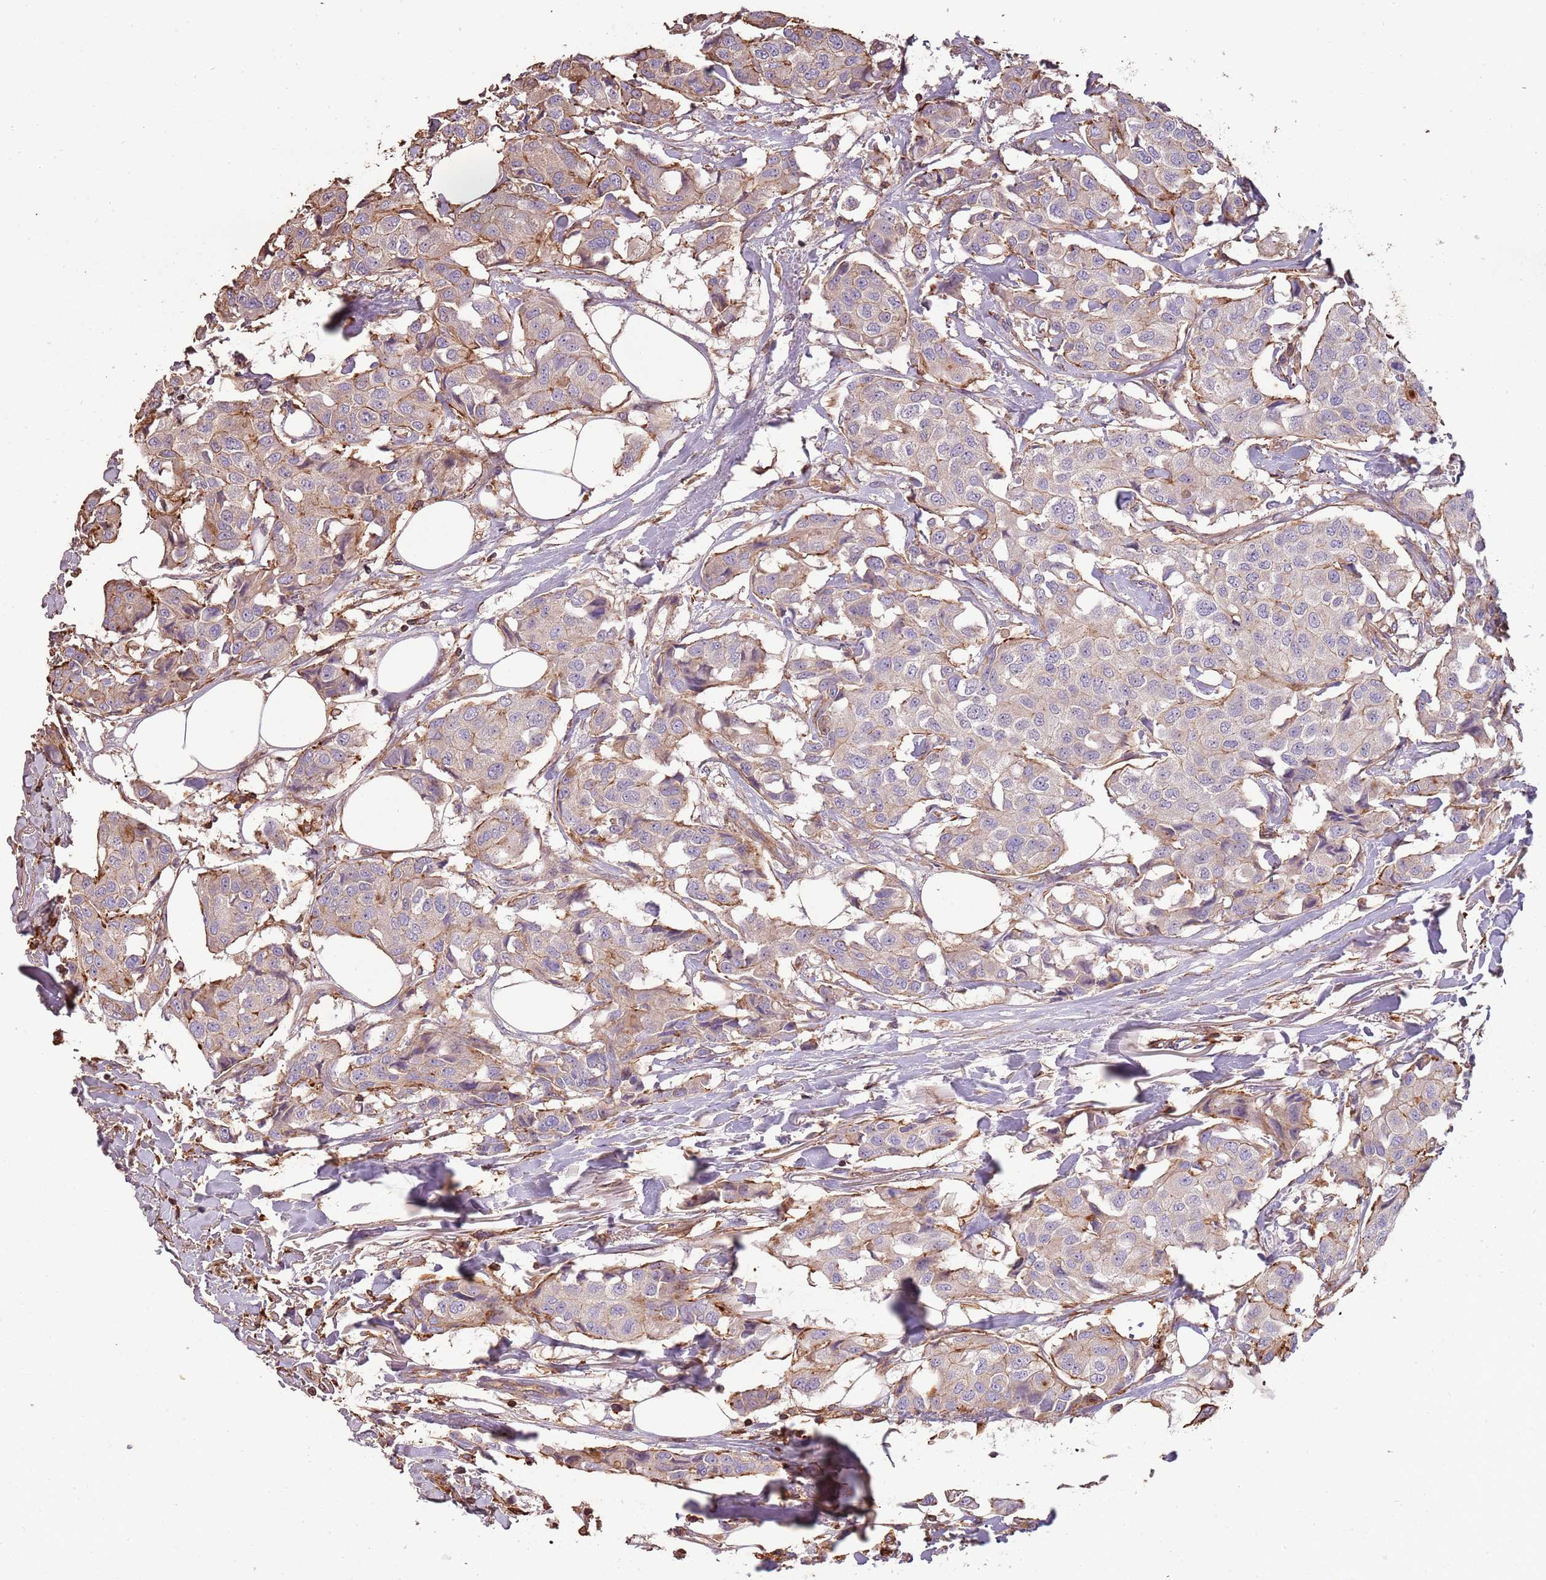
{"staining": {"intensity": "weak", "quantity": "25%-75%", "location": "cytoplasmic/membranous"}, "tissue": "breast cancer", "cell_type": "Tumor cells", "image_type": "cancer", "snomed": [{"axis": "morphology", "description": "Duct carcinoma"}, {"axis": "topography", "description": "Breast"}], "caption": "Breast cancer was stained to show a protein in brown. There is low levels of weak cytoplasmic/membranous expression in about 25%-75% of tumor cells.", "gene": "FECH", "patient": {"sex": "female", "age": 80}}